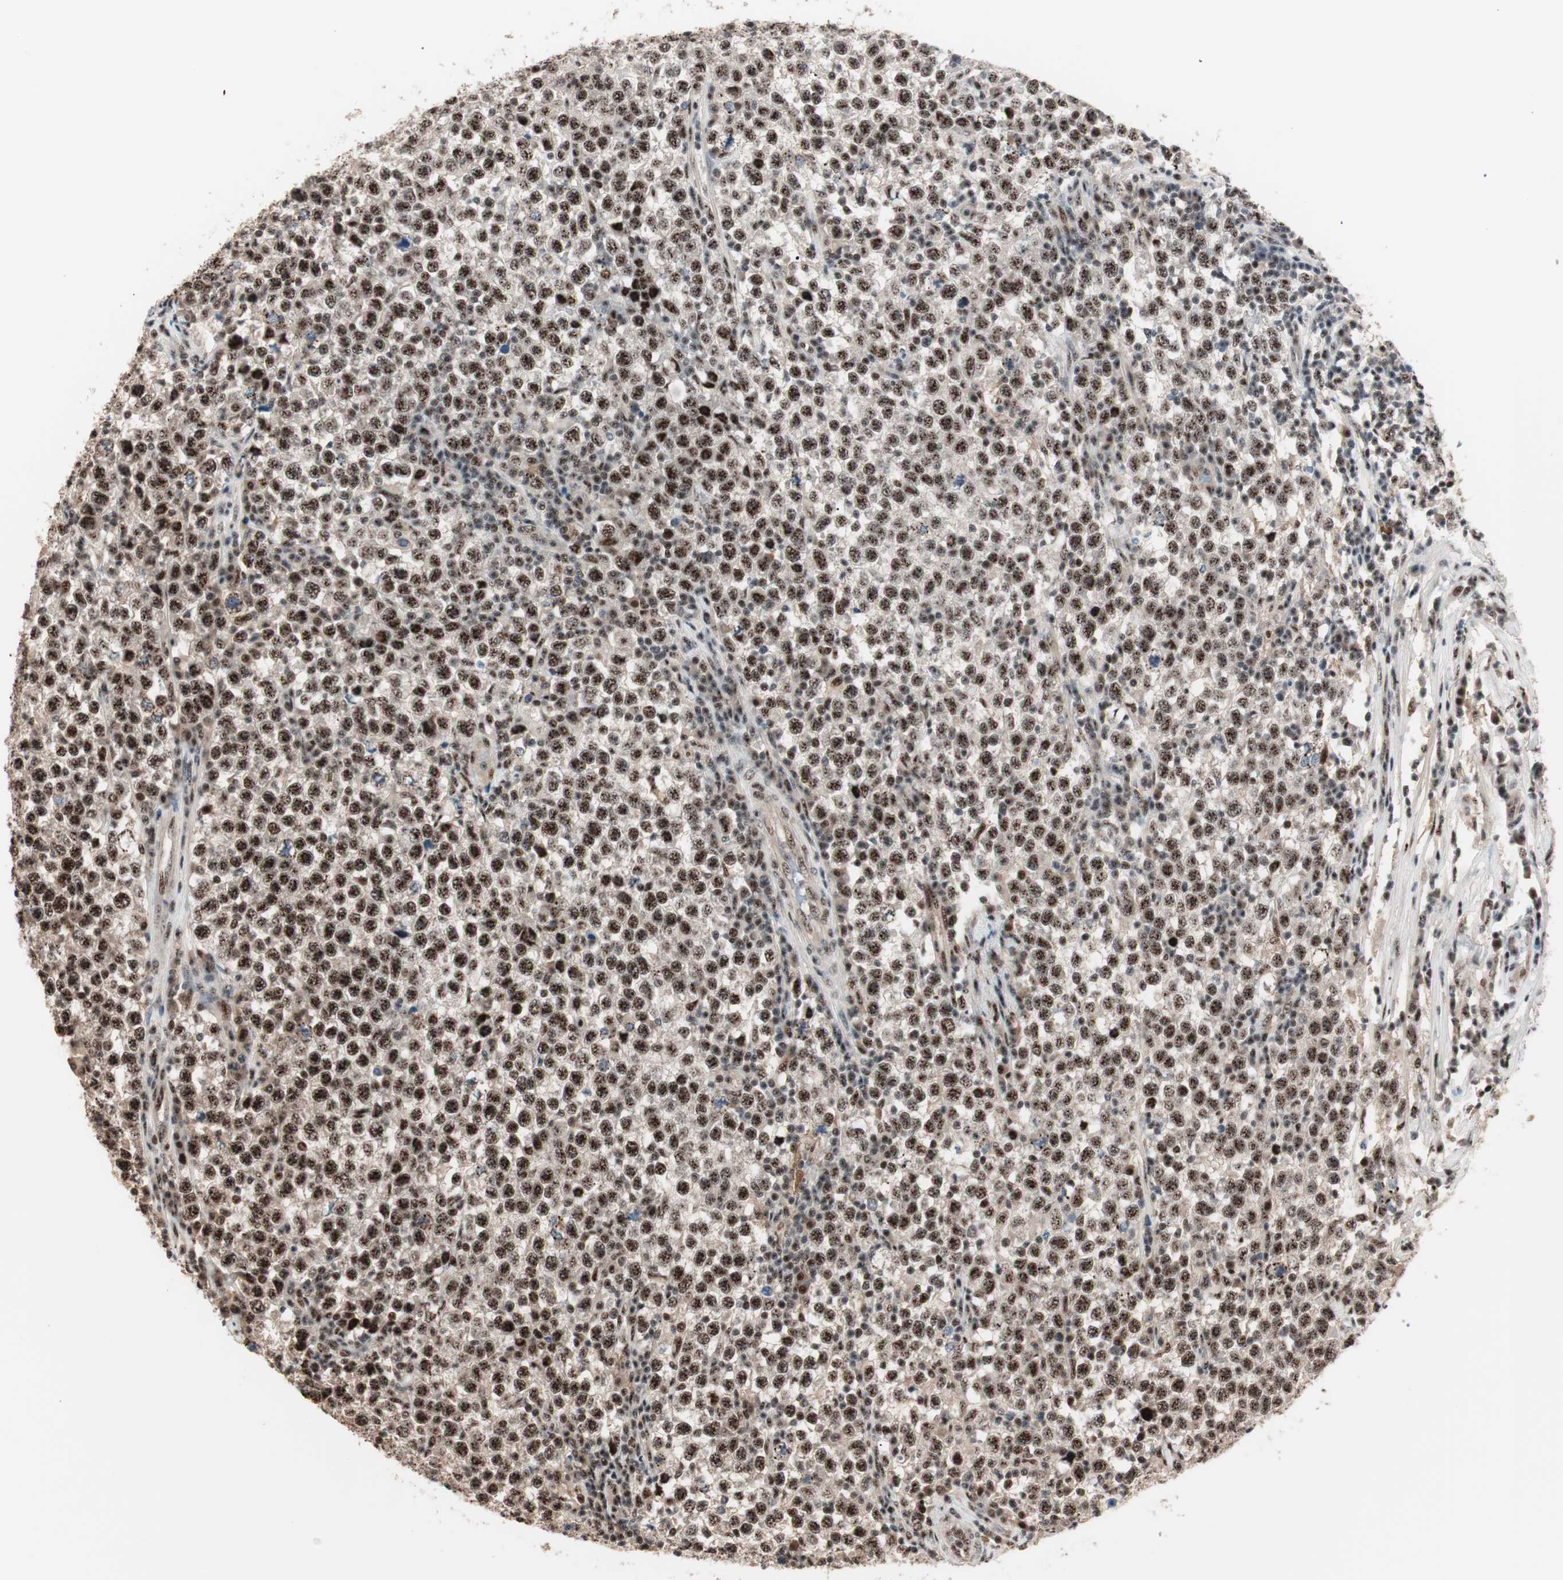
{"staining": {"intensity": "strong", "quantity": ">75%", "location": "nuclear"}, "tissue": "testis cancer", "cell_type": "Tumor cells", "image_type": "cancer", "snomed": [{"axis": "morphology", "description": "Seminoma, NOS"}, {"axis": "topography", "description": "Testis"}], "caption": "Testis cancer (seminoma) was stained to show a protein in brown. There is high levels of strong nuclear positivity in approximately >75% of tumor cells. The protein of interest is stained brown, and the nuclei are stained in blue (DAB (3,3'-diaminobenzidine) IHC with brightfield microscopy, high magnification).", "gene": "NR5A2", "patient": {"sex": "male", "age": 43}}